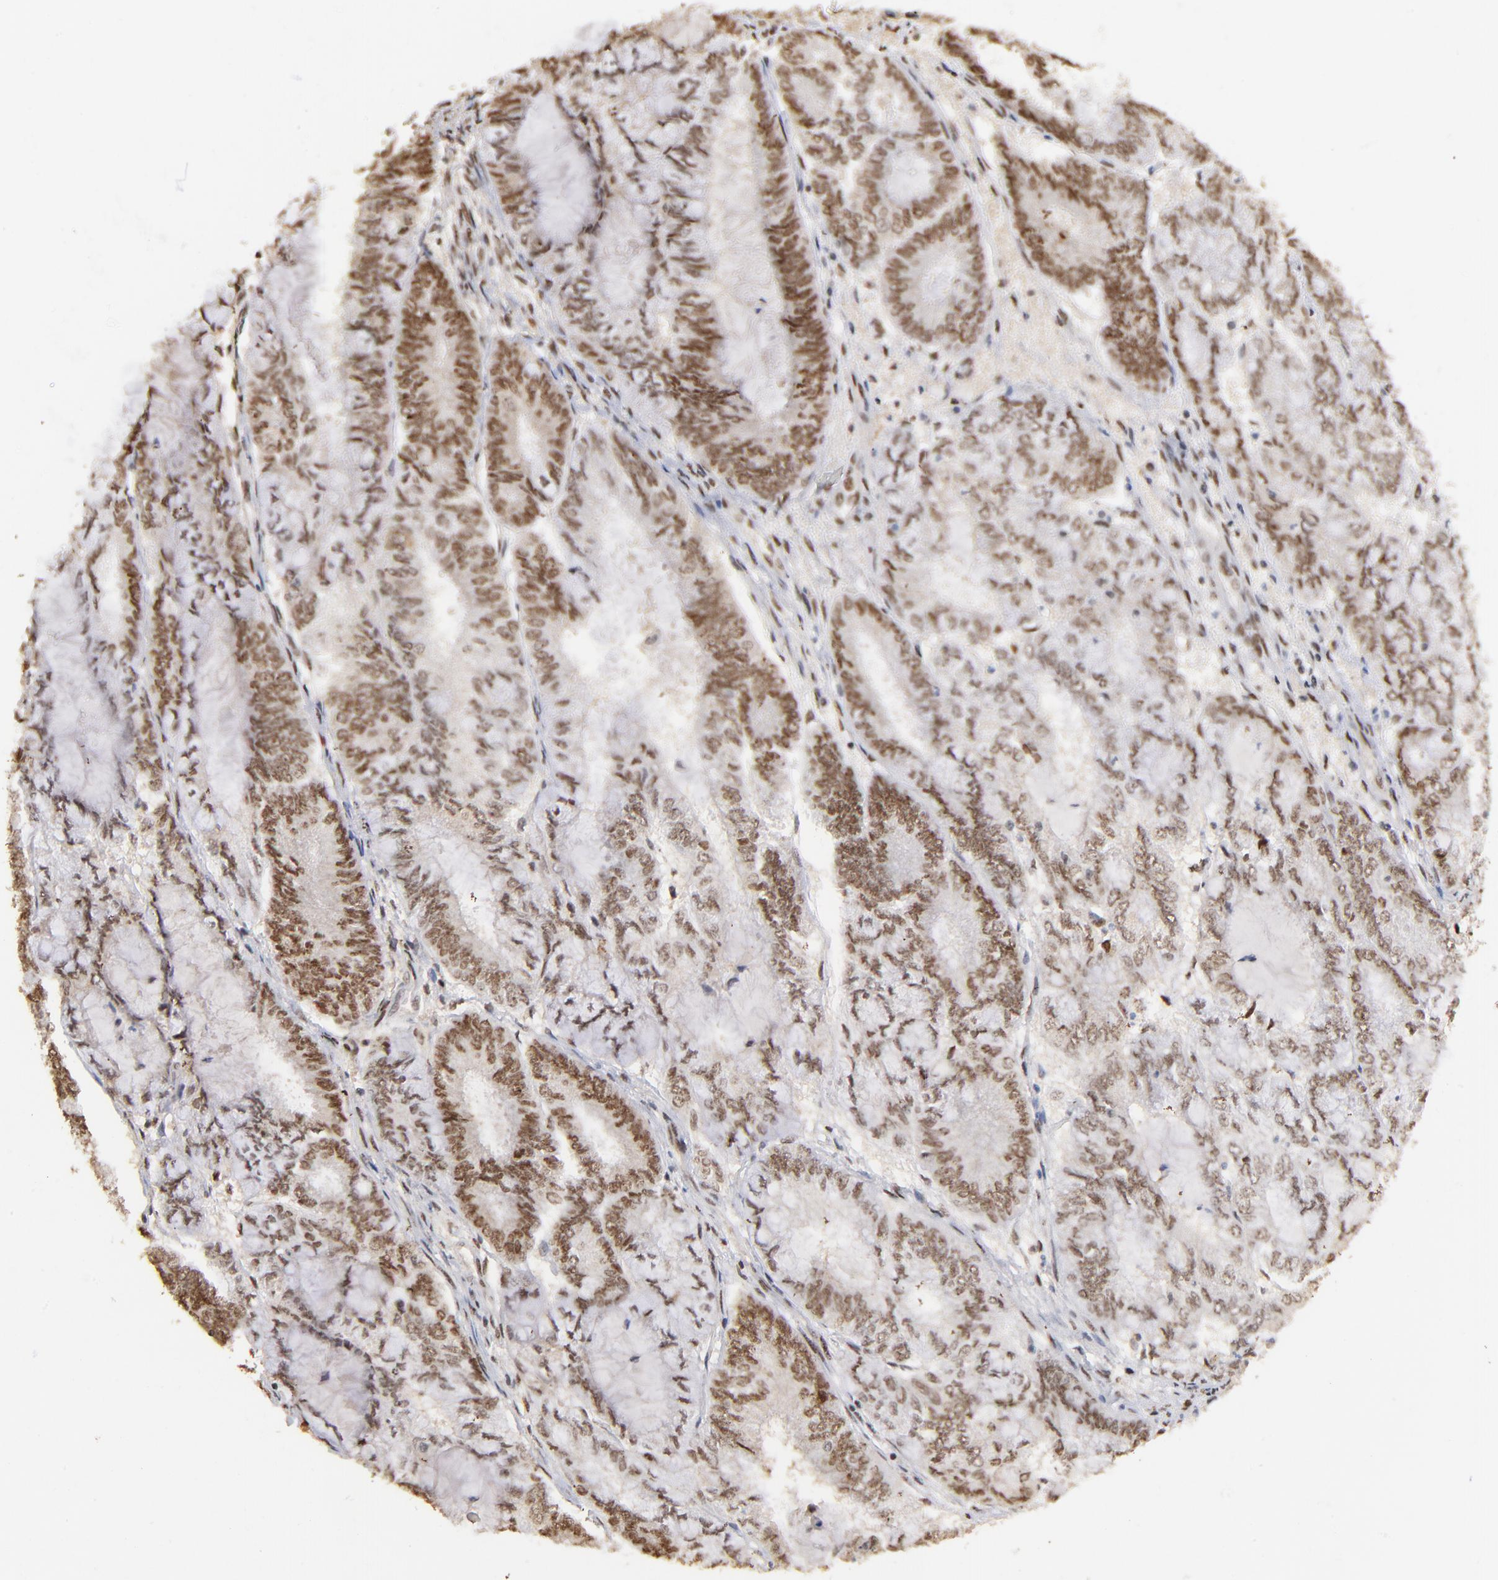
{"staining": {"intensity": "moderate", "quantity": ">75%", "location": "nuclear"}, "tissue": "endometrial cancer", "cell_type": "Tumor cells", "image_type": "cancer", "snomed": [{"axis": "morphology", "description": "Adenocarcinoma, NOS"}, {"axis": "topography", "description": "Endometrium"}], "caption": "An immunohistochemistry (IHC) photomicrograph of neoplastic tissue is shown. Protein staining in brown highlights moderate nuclear positivity in endometrial cancer within tumor cells. The staining was performed using DAB (3,3'-diaminobenzidine) to visualize the protein expression in brown, while the nuclei were stained in blue with hematoxylin (Magnification: 20x).", "gene": "ZNF146", "patient": {"sex": "female", "age": 59}}